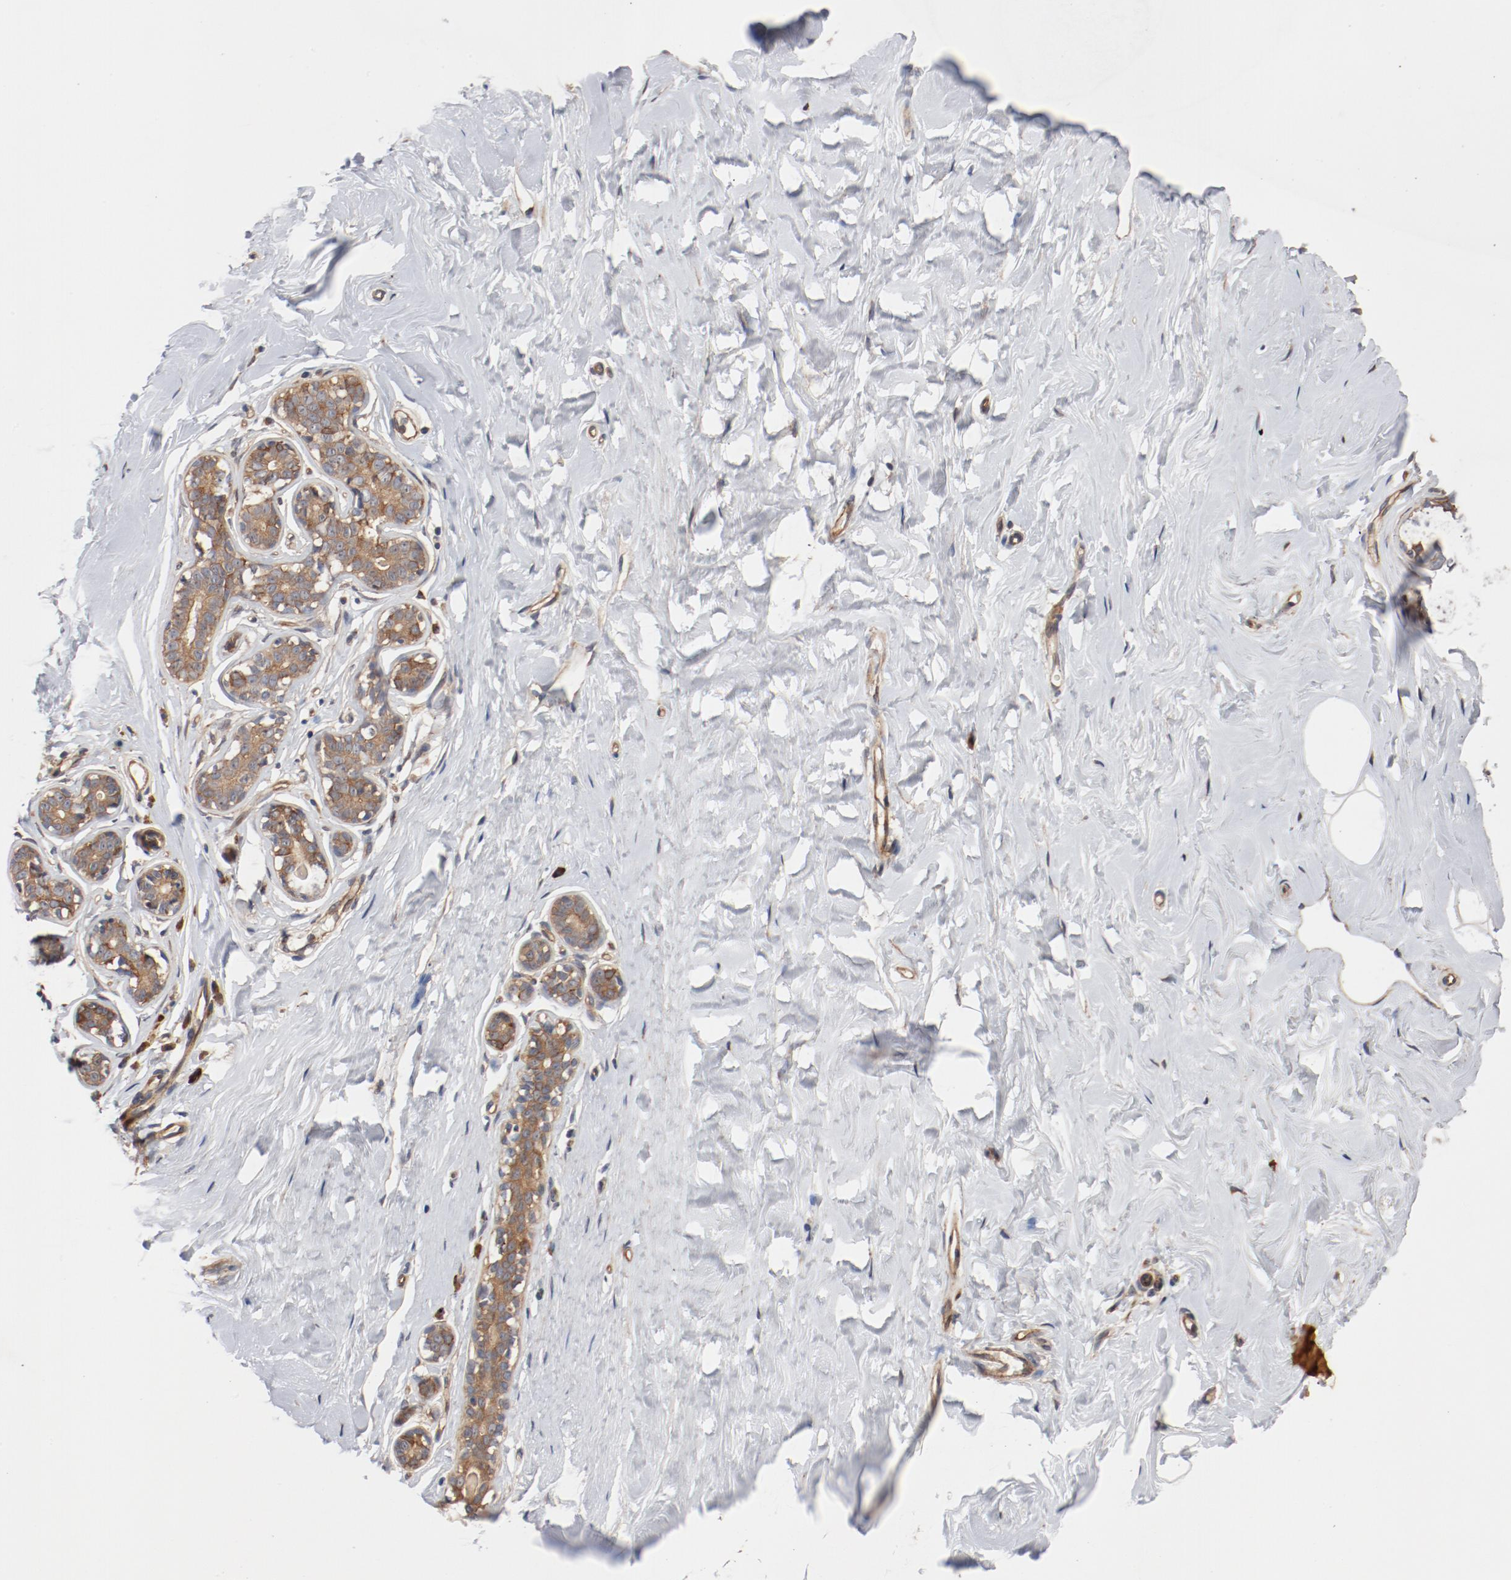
{"staining": {"intensity": "moderate", "quantity": ">75%", "location": "cytoplasmic/membranous"}, "tissue": "breast", "cell_type": "Adipocytes", "image_type": "normal", "snomed": [{"axis": "morphology", "description": "Normal tissue, NOS"}, {"axis": "topography", "description": "Breast"}], "caption": "Approximately >75% of adipocytes in unremarkable breast exhibit moderate cytoplasmic/membranous protein expression as visualized by brown immunohistochemical staining.", "gene": "PITPNM2", "patient": {"sex": "female", "age": 23}}